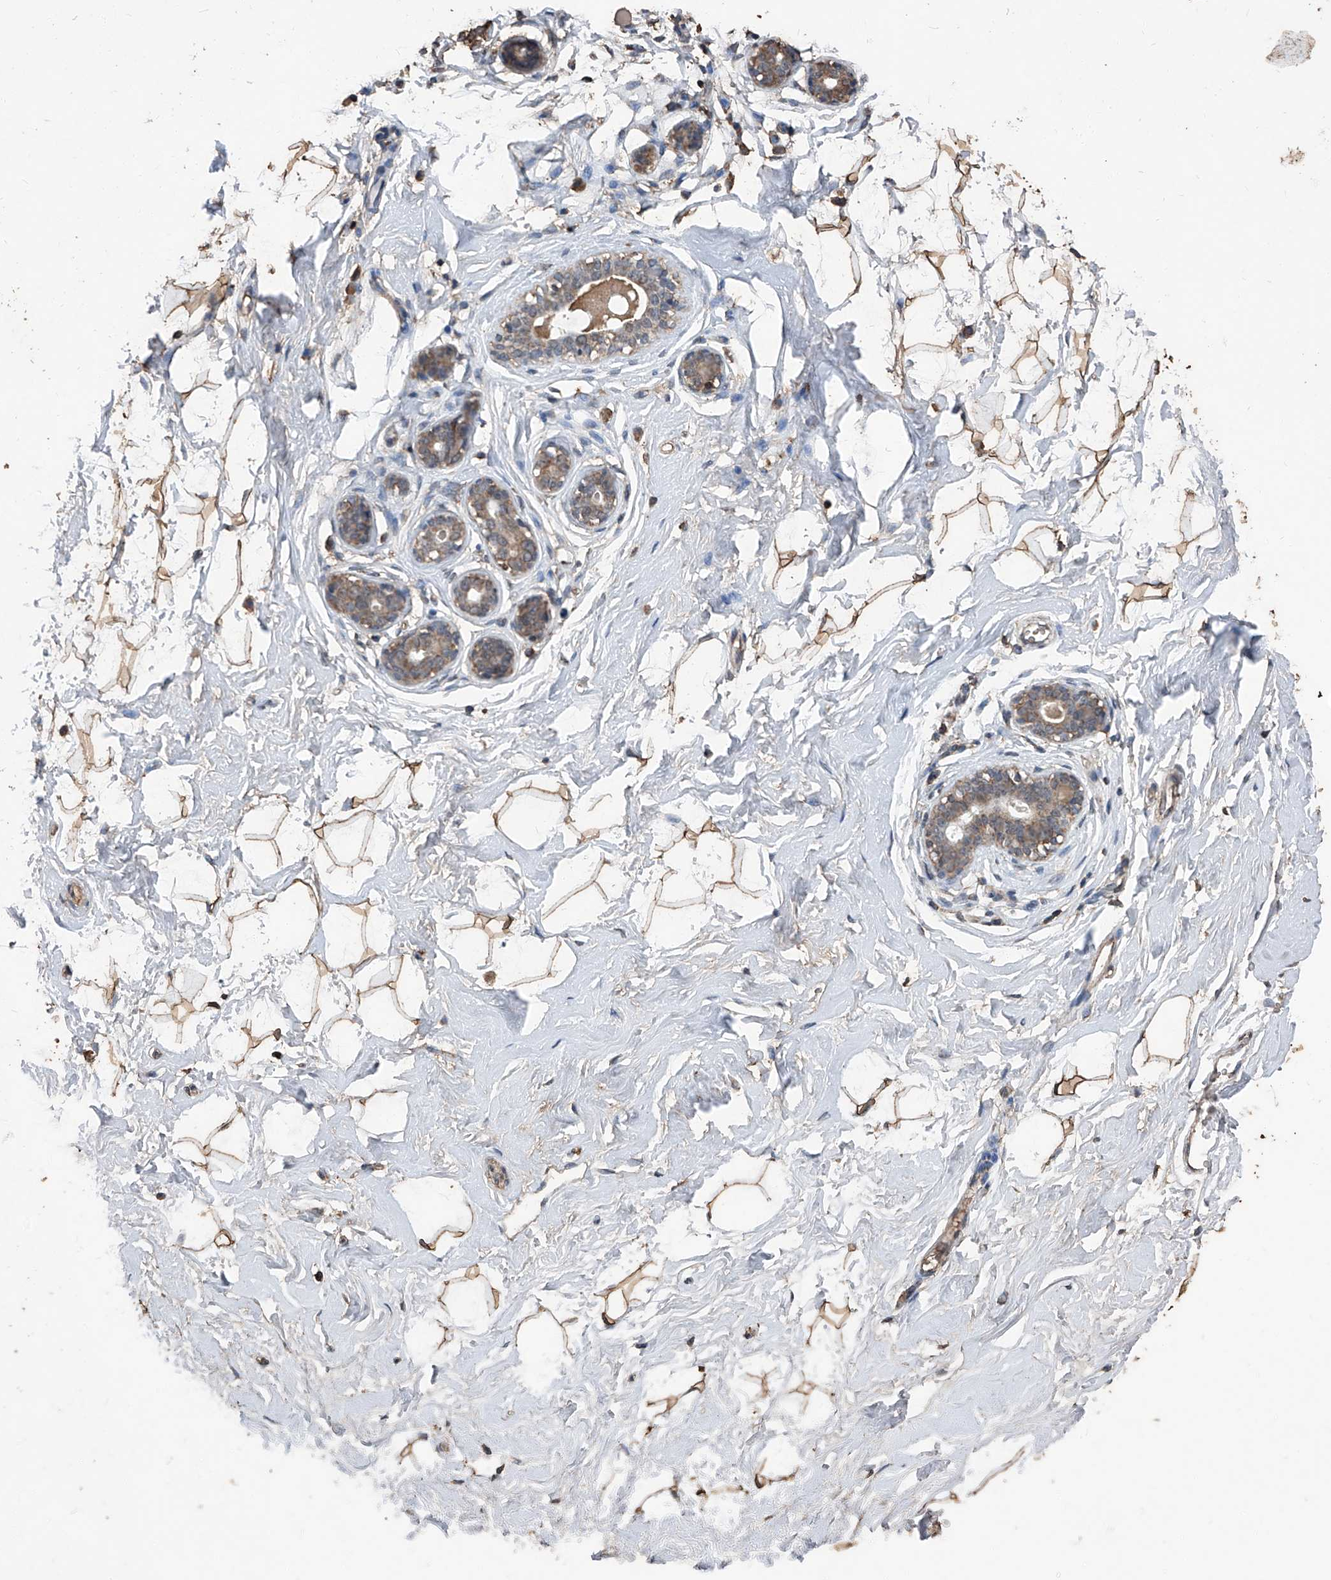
{"staining": {"intensity": "moderate", "quantity": ">75%", "location": "cytoplasmic/membranous"}, "tissue": "breast", "cell_type": "Adipocytes", "image_type": "normal", "snomed": [{"axis": "morphology", "description": "Normal tissue, NOS"}, {"axis": "morphology", "description": "Adenoma, NOS"}, {"axis": "topography", "description": "Breast"}], "caption": "Adipocytes display medium levels of moderate cytoplasmic/membranous positivity in approximately >75% of cells in normal human breast. The staining is performed using DAB brown chromogen to label protein expression. The nuclei are counter-stained blue using hematoxylin.", "gene": "STARD7", "patient": {"sex": "female", "age": 23}}